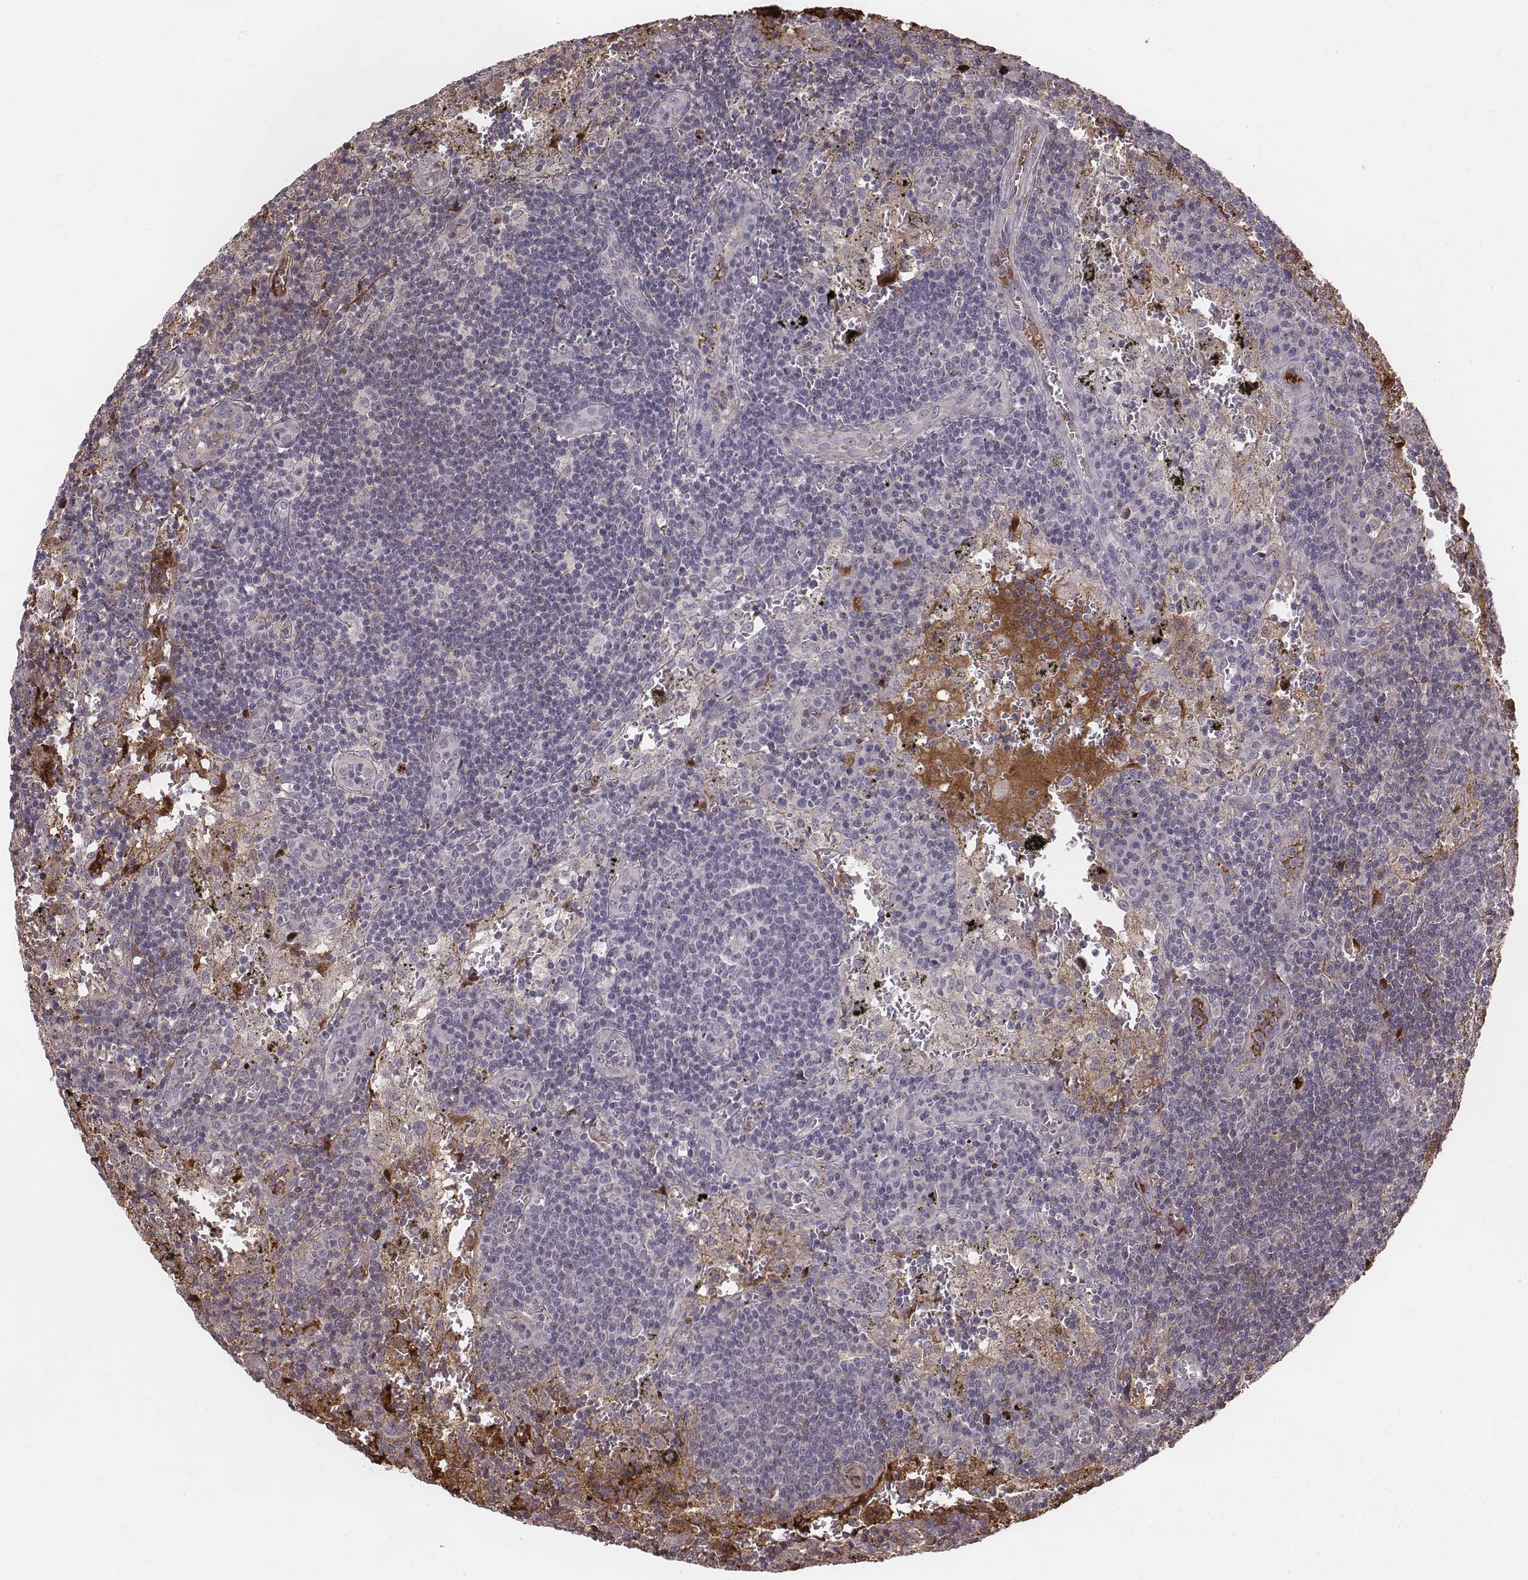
{"staining": {"intensity": "negative", "quantity": "none", "location": "none"}, "tissue": "lymph node", "cell_type": "Germinal center cells", "image_type": "normal", "snomed": [{"axis": "morphology", "description": "Normal tissue, NOS"}, {"axis": "topography", "description": "Lymph node"}], "caption": "This is a photomicrograph of IHC staining of benign lymph node, which shows no expression in germinal center cells. (Brightfield microscopy of DAB (3,3'-diaminobenzidine) immunohistochemistry (IHC) at high magnification).", "gene": "CFTR", "patient": {"sex": "male", "age": 62}}